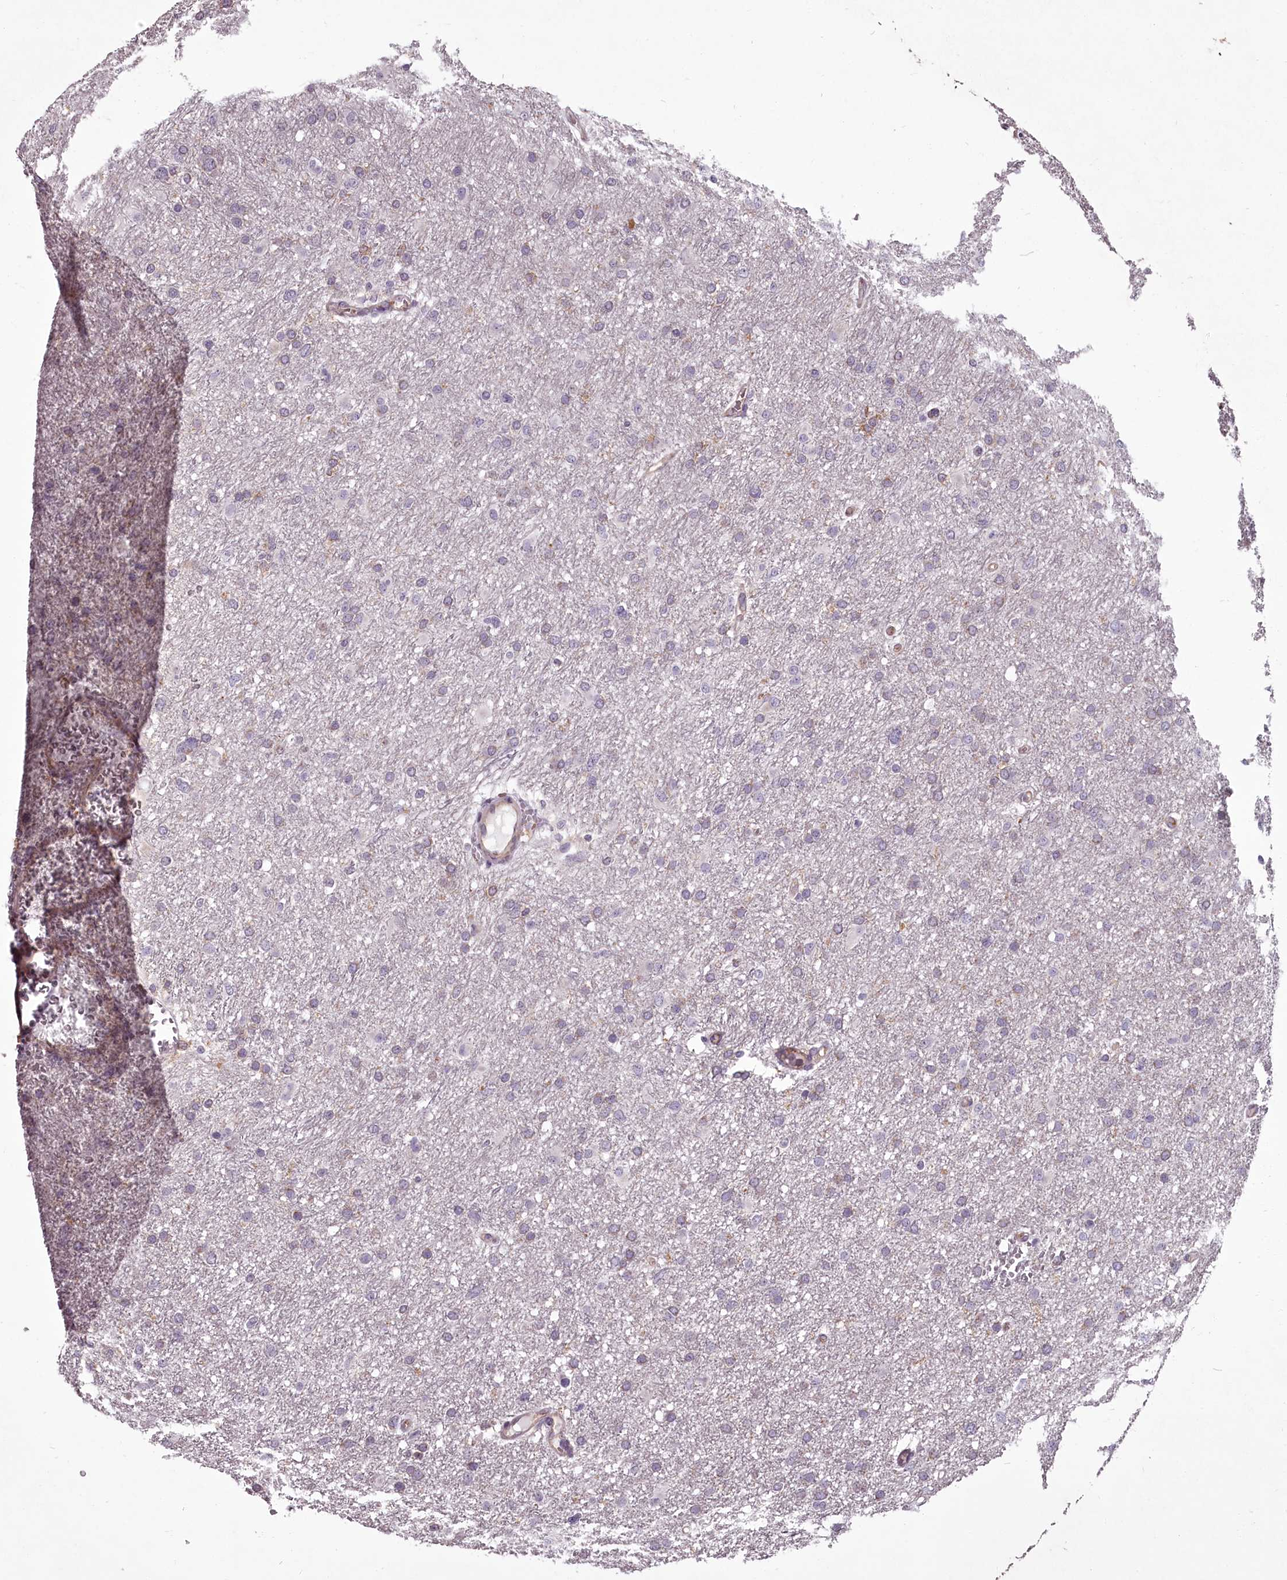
{"staining": {"intensity": "negative", "quantity": "none", "location": "none"}, "tissue": "glioma", "cell_type": "Tumor cells", "image_type": "cancer", "snomed": [{"axis": "morphology", "description": "Glioma, malignant, High grade"}, {"axis": "topography", "description": "Cerebral cortex"}], "caption": "This image is of high-grade glioma (malignant) stained with IHC to label a protein in brown with the nuclei are counter-stained blue. There is no positivity in tumor cells.", "gene": "STX6", "patient": {"sex": "female", "age": 36}}